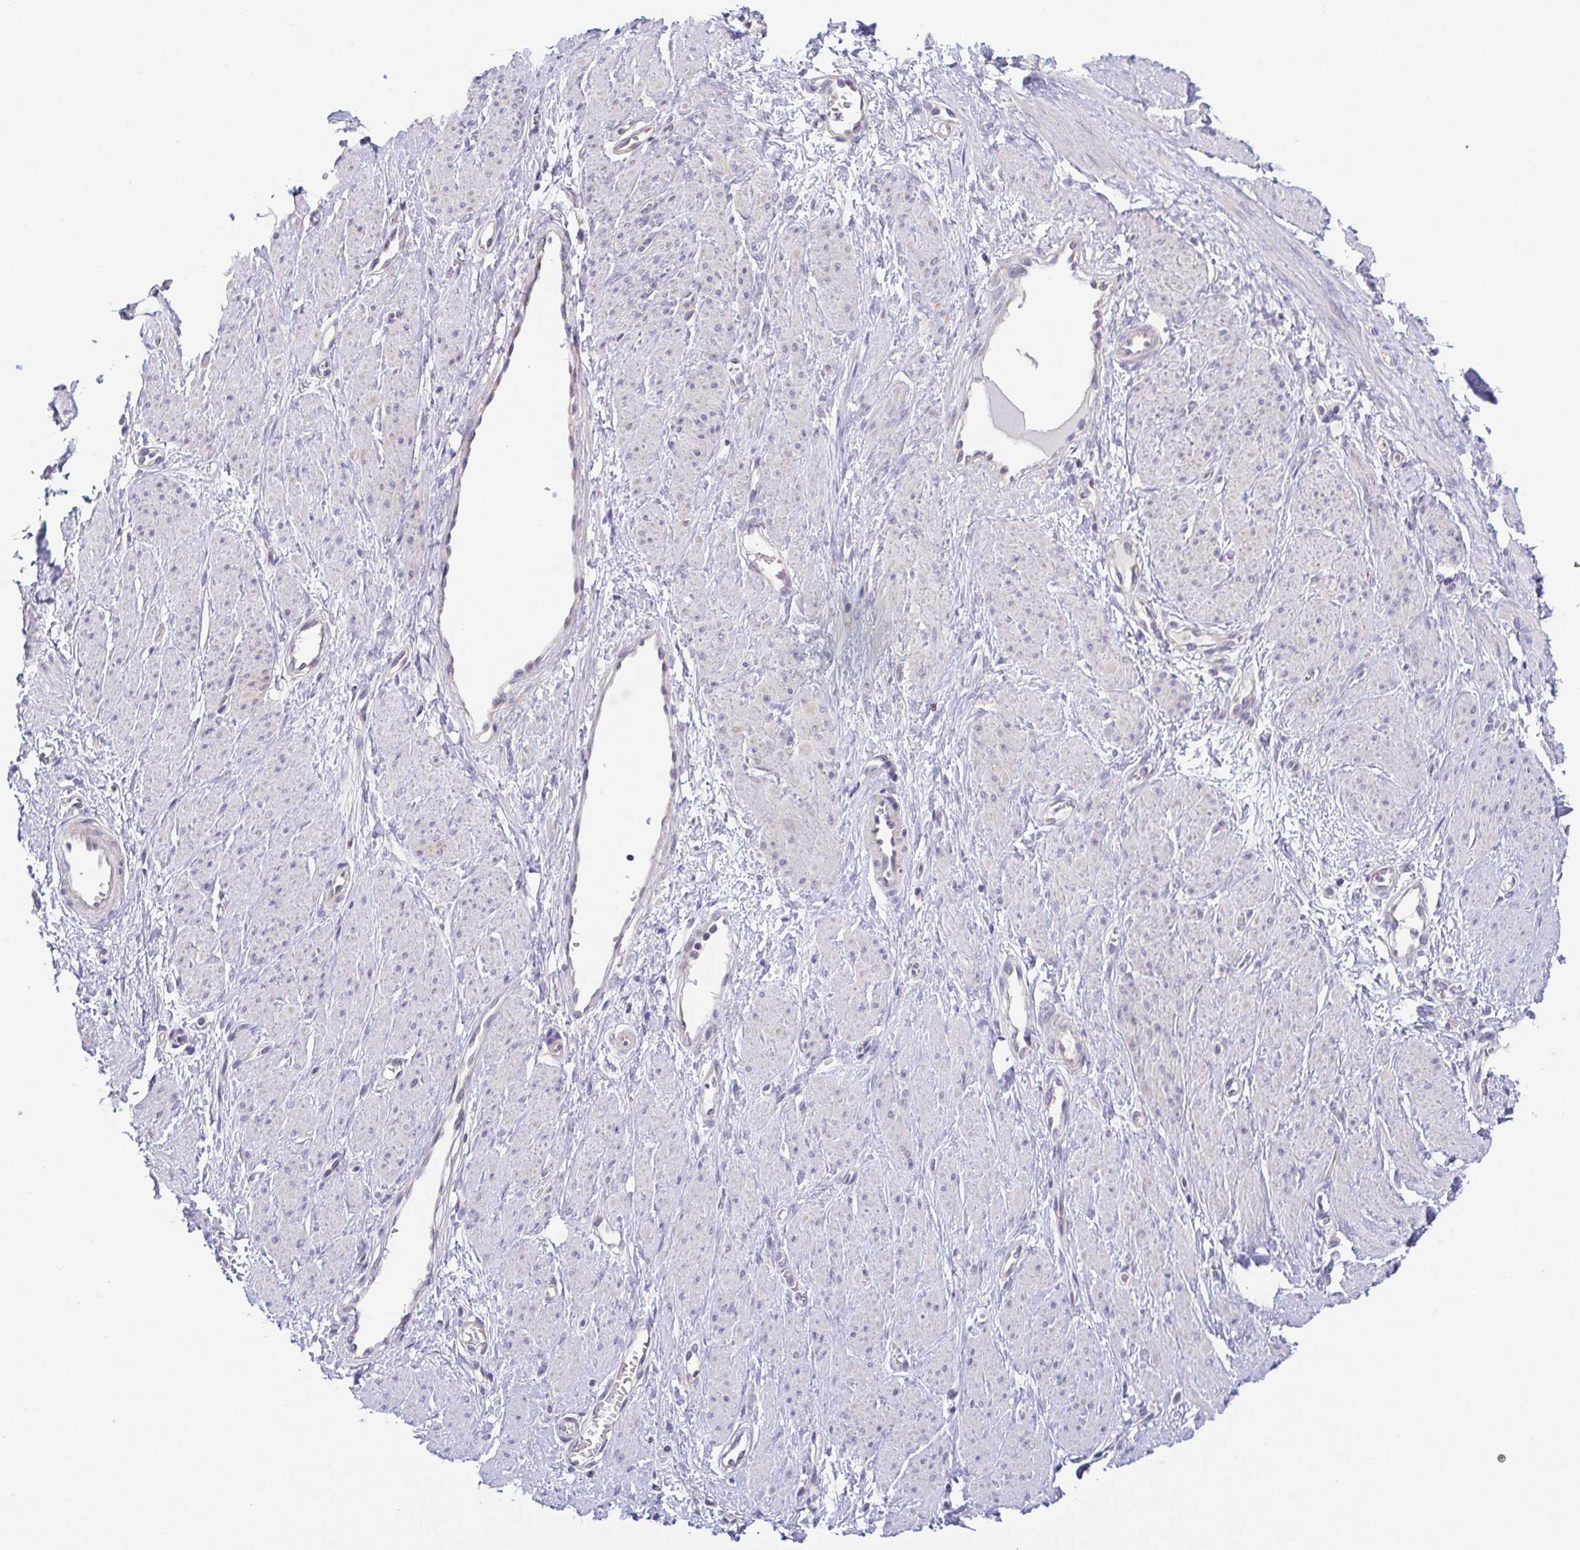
{"staining": {"intensity": "negative", "quantity": "none", "location": "none"}, "tissue": "smooth muscle", "cell_type": "Smooth muscle cells", "image_type": "normal", "snomed": [{"axis": "morphology", "description": "Normal tissue, NOS"}, {"axis": "topography", "description": "Smooth muscle"}, {"axis": "topography", "description": "Uterus"}], "caption": "Smooth muscle stained for a protein using immunohistochemistry demonstrates no positivity smooth muscle cells.", "gene": "BCL2L1", "patient": {"sex": "female", "age": 39}}